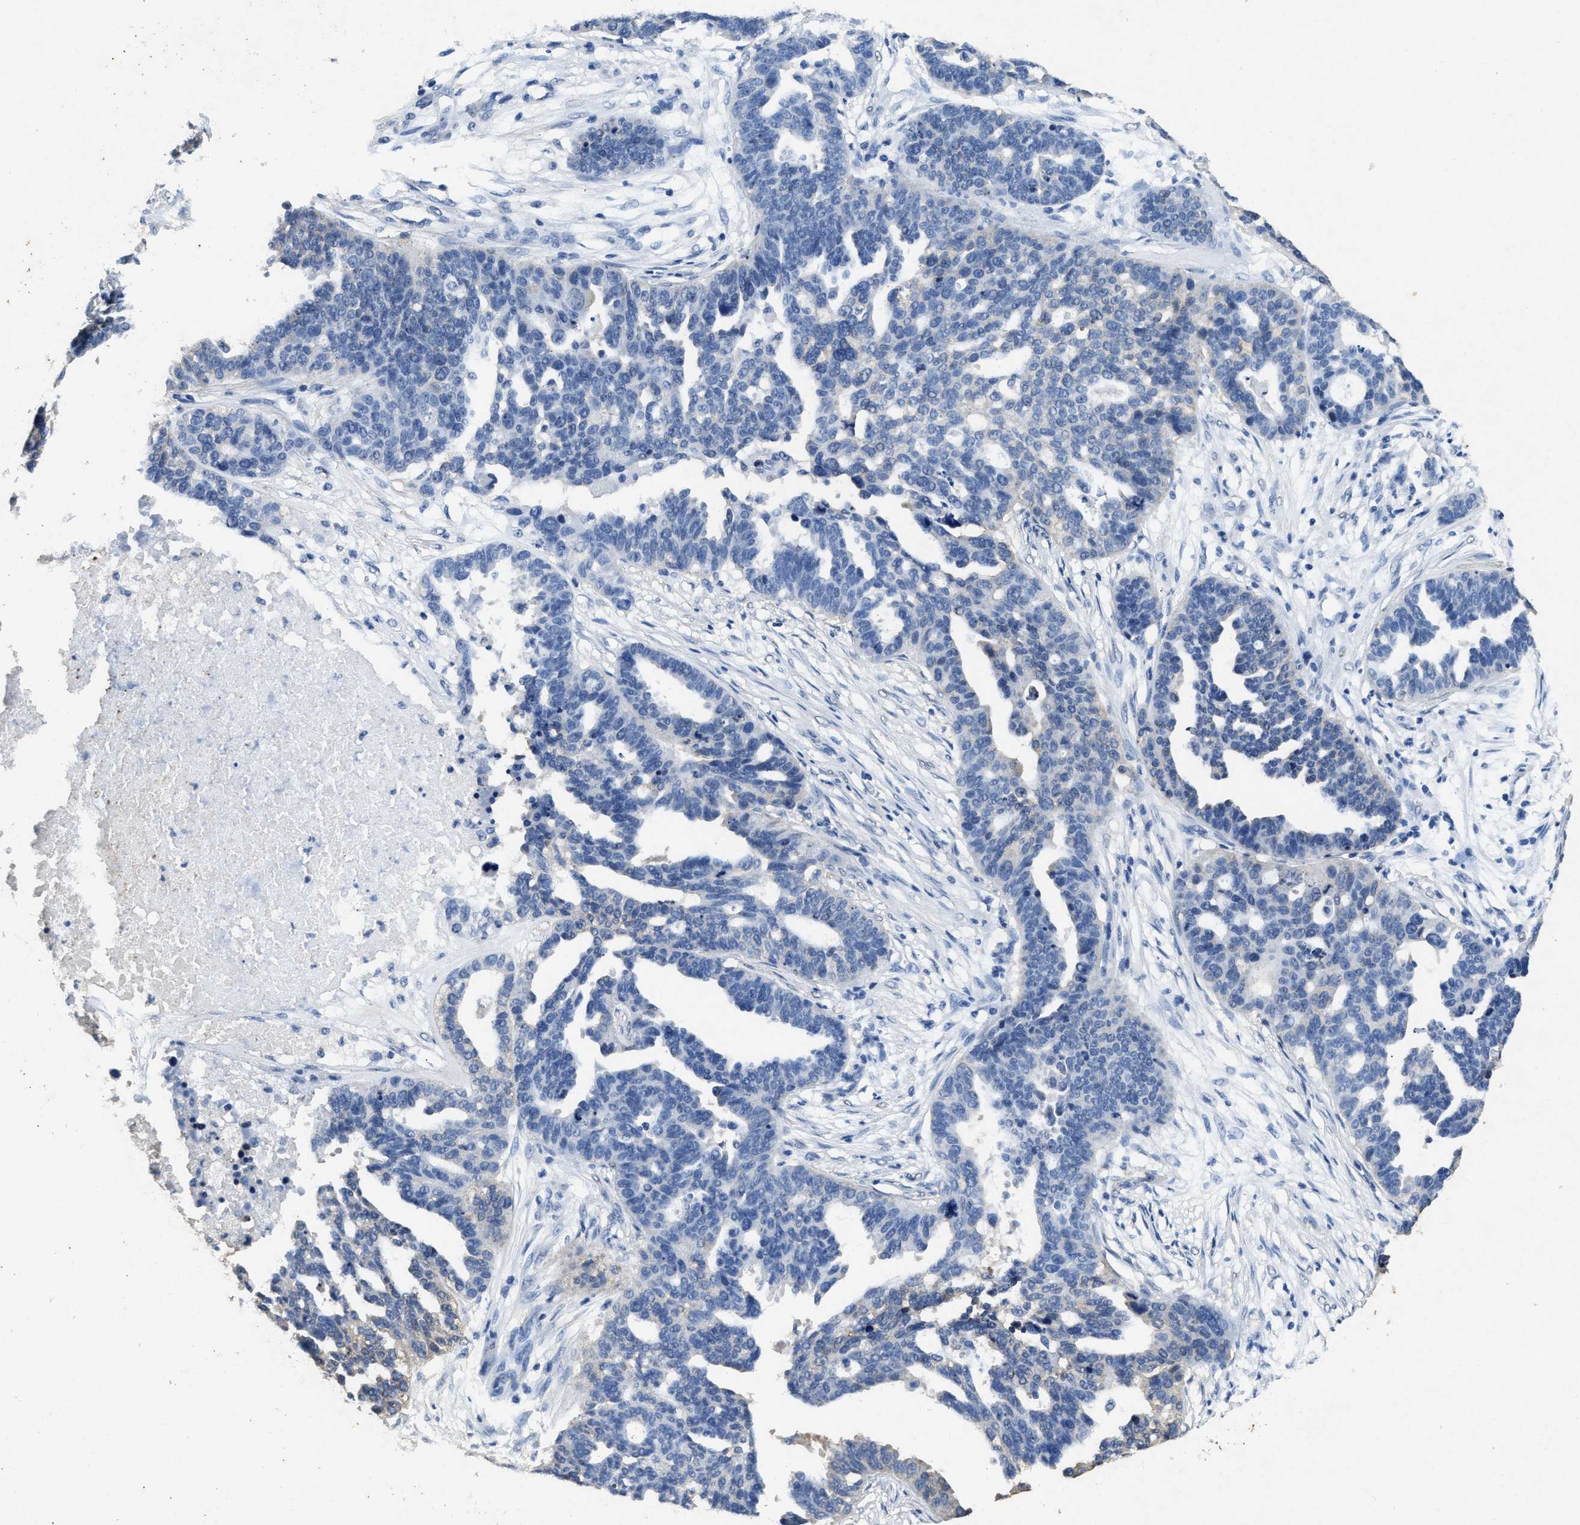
{"staining": {"intensity": "weak", "quantity": "<25%", "location": "cytoplasmic/membranous"}, "tissue": "ovarian cancer", "cell_type": "Tumor cells", "image_type": "cancer", "snomed": [{"axis": "morphology", "description": "Cystadenocarcinoma, serous, NOS"}, {"axis": "topography", "description": "Ovary"}], "caption": "Ovarian cancer was stained to show a protein in brown. There is no significant expression in tumor cells. The staining is performed using DAB brown chromogen with nuclei counter-stained in using hematoxylin.", "gene": "ACAT2", "patient": {"sex": "female", "age": 59}}